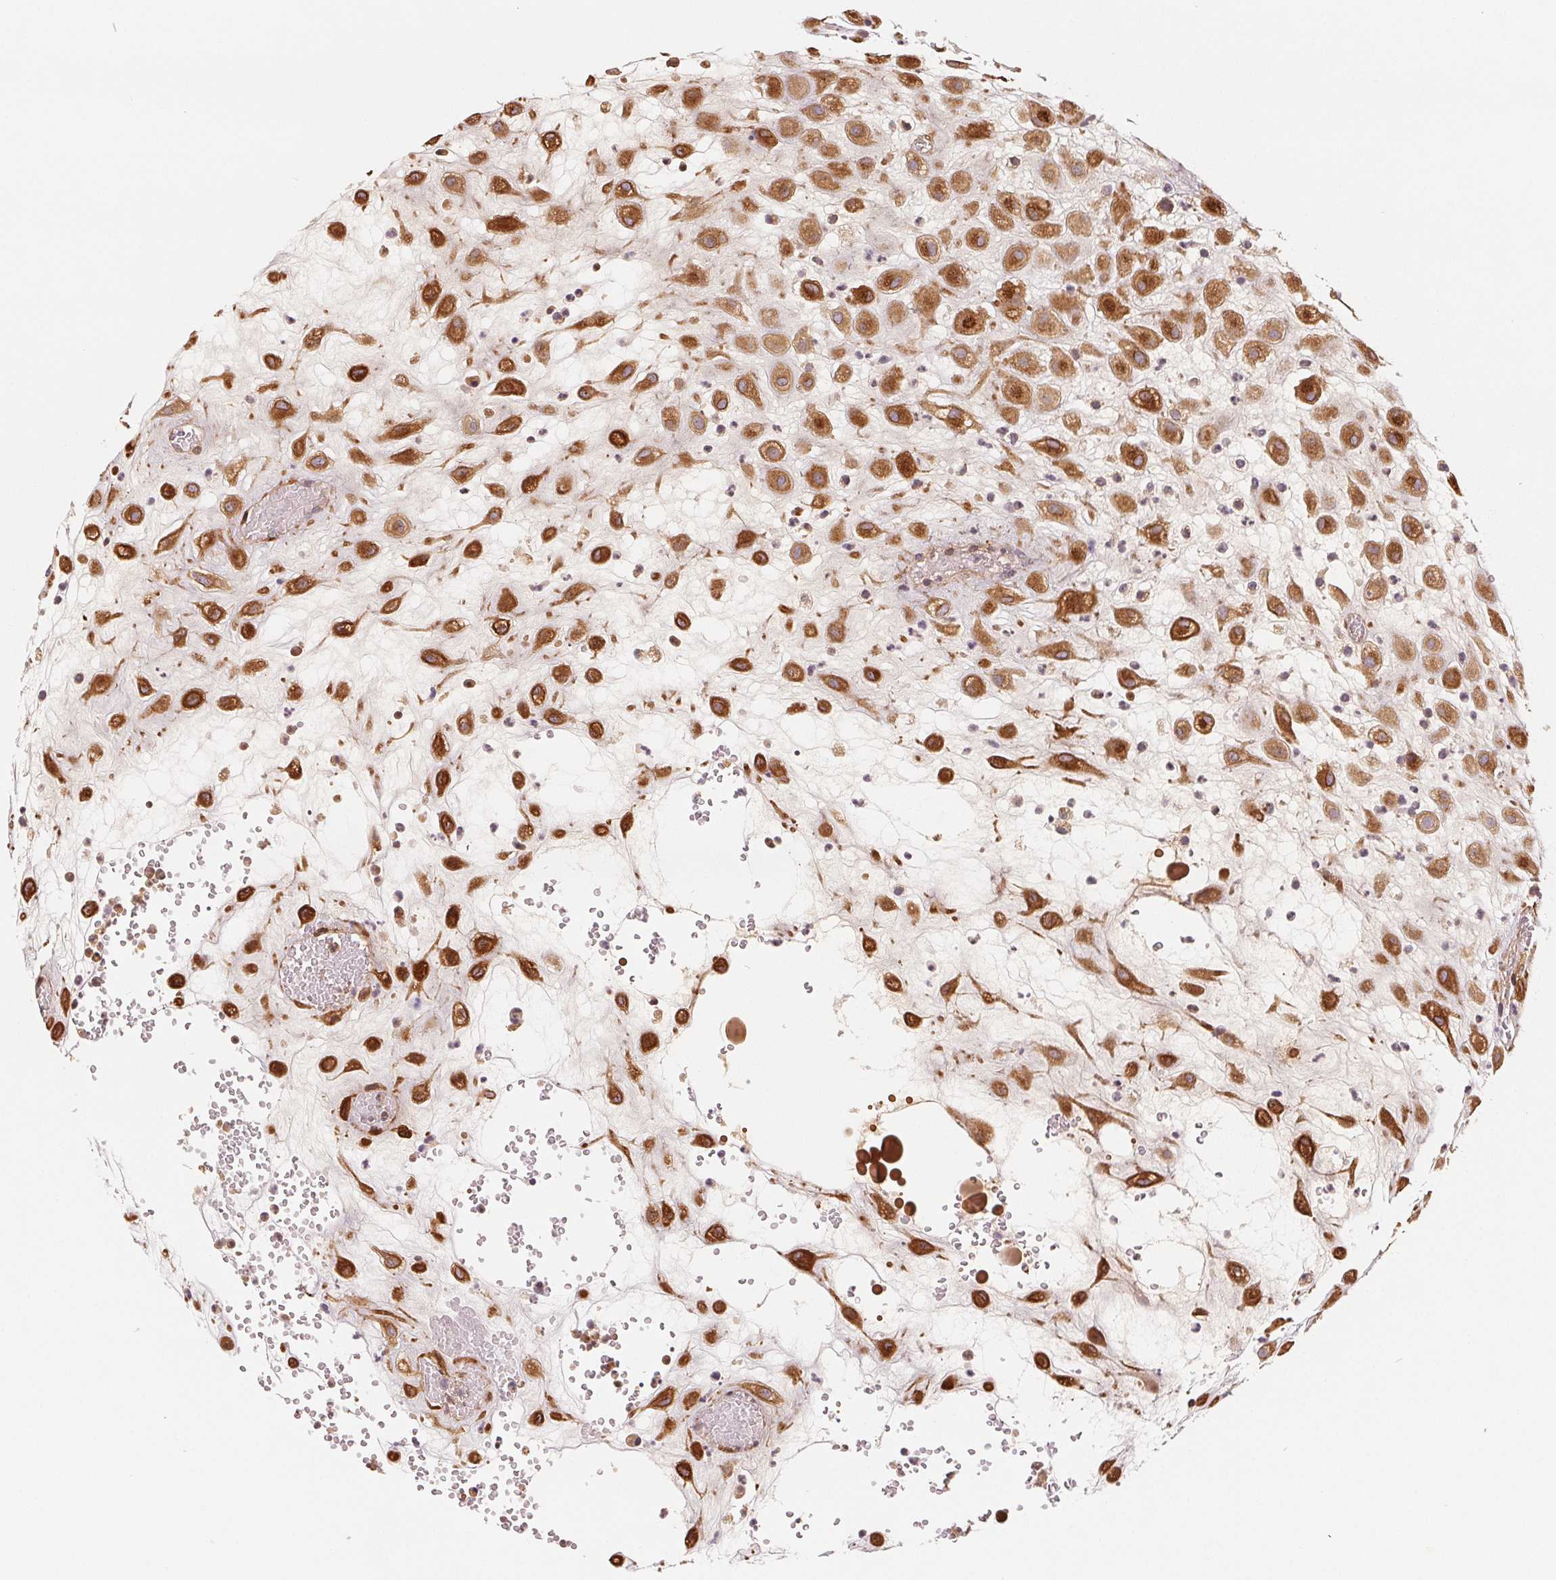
{"staining": {"intensity": "strong", "quantity": ">75%", "location": "cytoplasmic/membranous"}, "tissue": "placenta", "cell_type": "Decidual cells", "image_type": "normal", "snomed": [{"axis": "morphology", "description": "Normal tissue, NOS"}, {"axis": "topography", "description": "Placenta"}], "caption": "A micrograph of human placenta stained for a protein exhibits strong cytoplasmic/membranous brown staining in decidual cells. (Stains: DAB in brown, nuclei in blue, Microscopy: brightfield microscopy at high magnification).", "gene": "TMSB15B", "patient": {"sex": "female", "age": 24}}